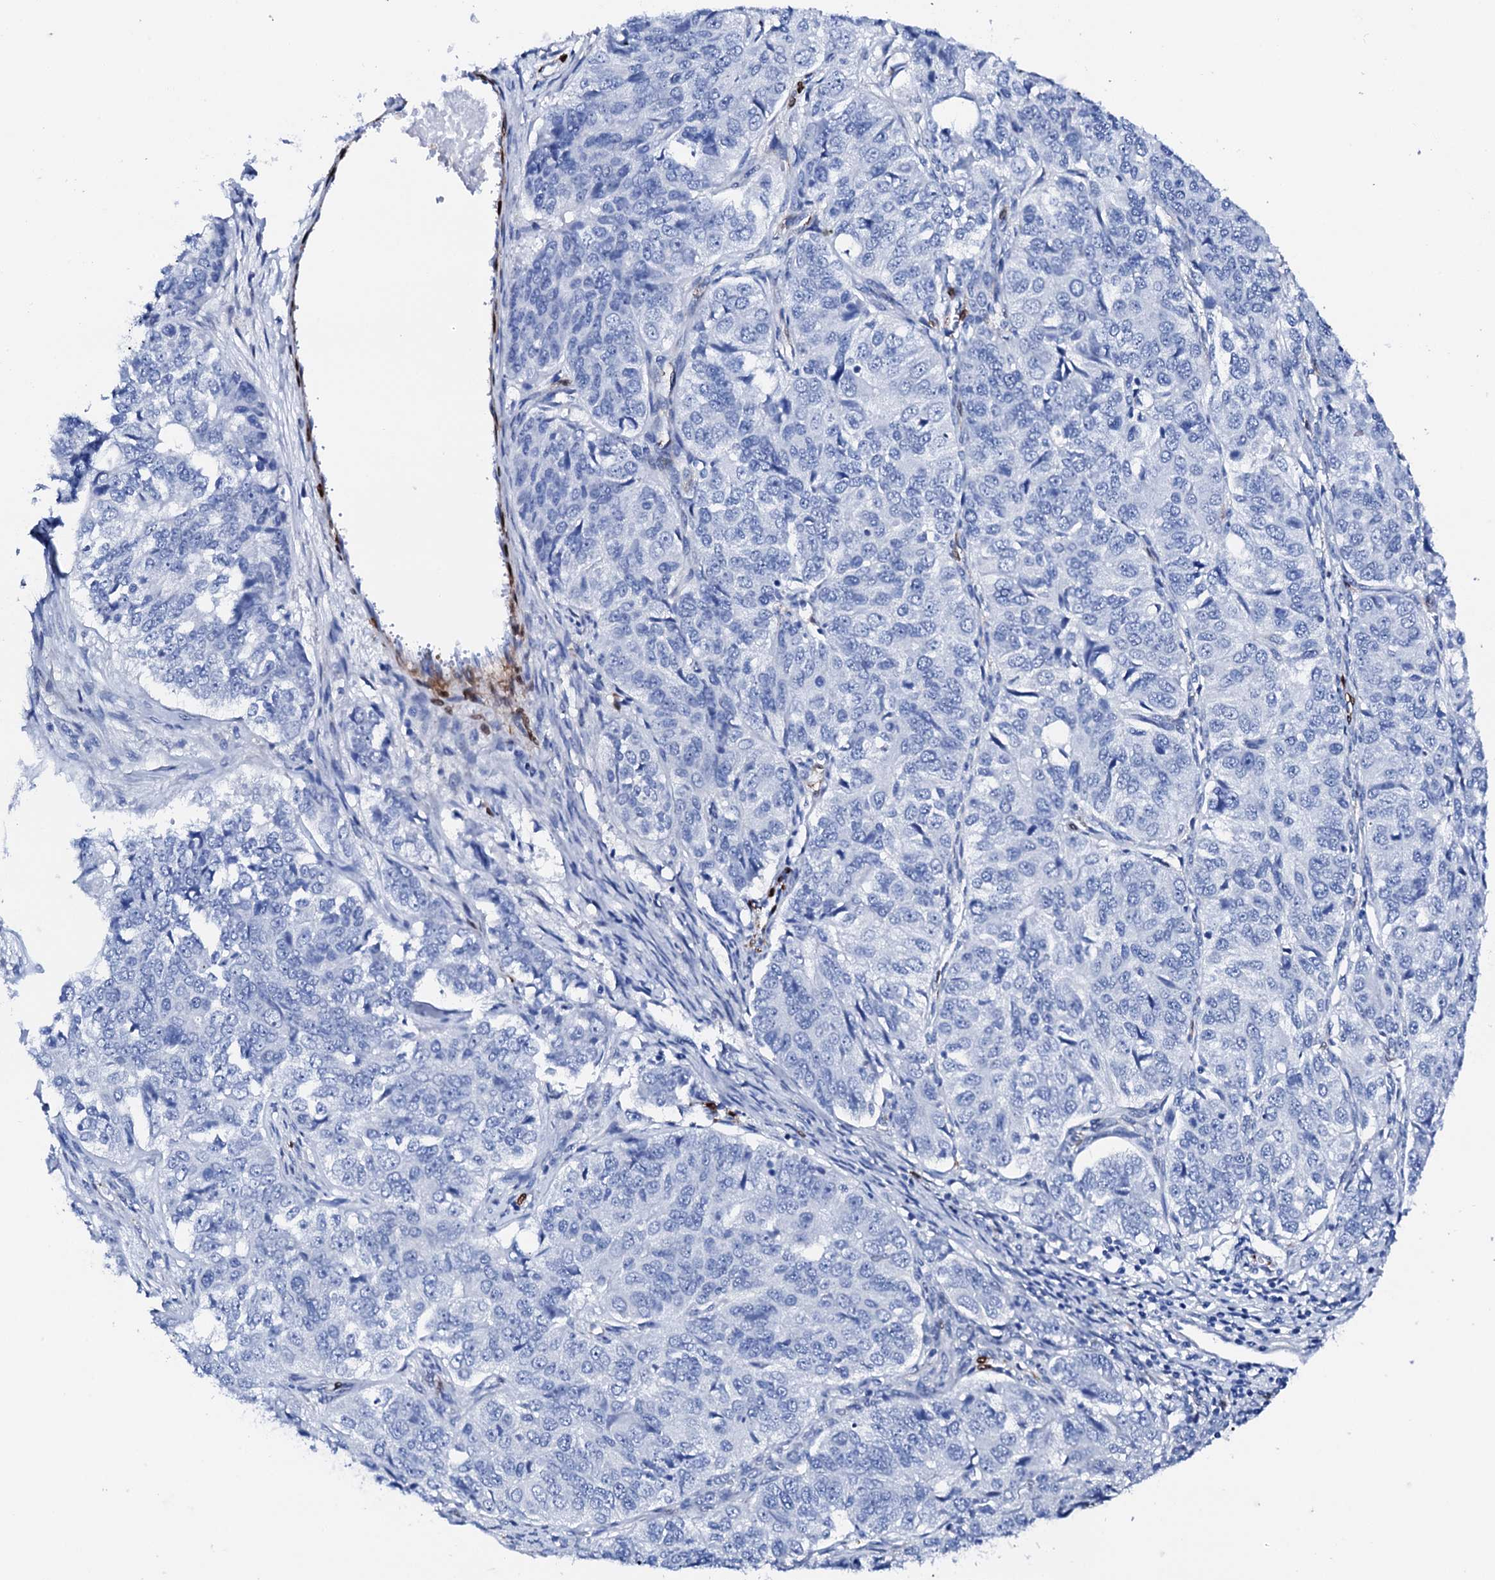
{"staining": {"intensity": "negative", "quantity": "none", "location": "none"}, "tissue": "ovarian cancer", "cell_type": "Tumor cells", "image_type": "cancer", "snomed": [{"axis": "morphology", "description": "Carcinoma, endometroid"}, {"axis": "topography", "description": "Ovary"}], "caption": "Ovarian cancer (endometroid carcinoma) was stained to show a protein in brown. There is no significant expression in tumor cells.", "gene": "NRIP2", "patient": {"sex": "female", "age": 51}}